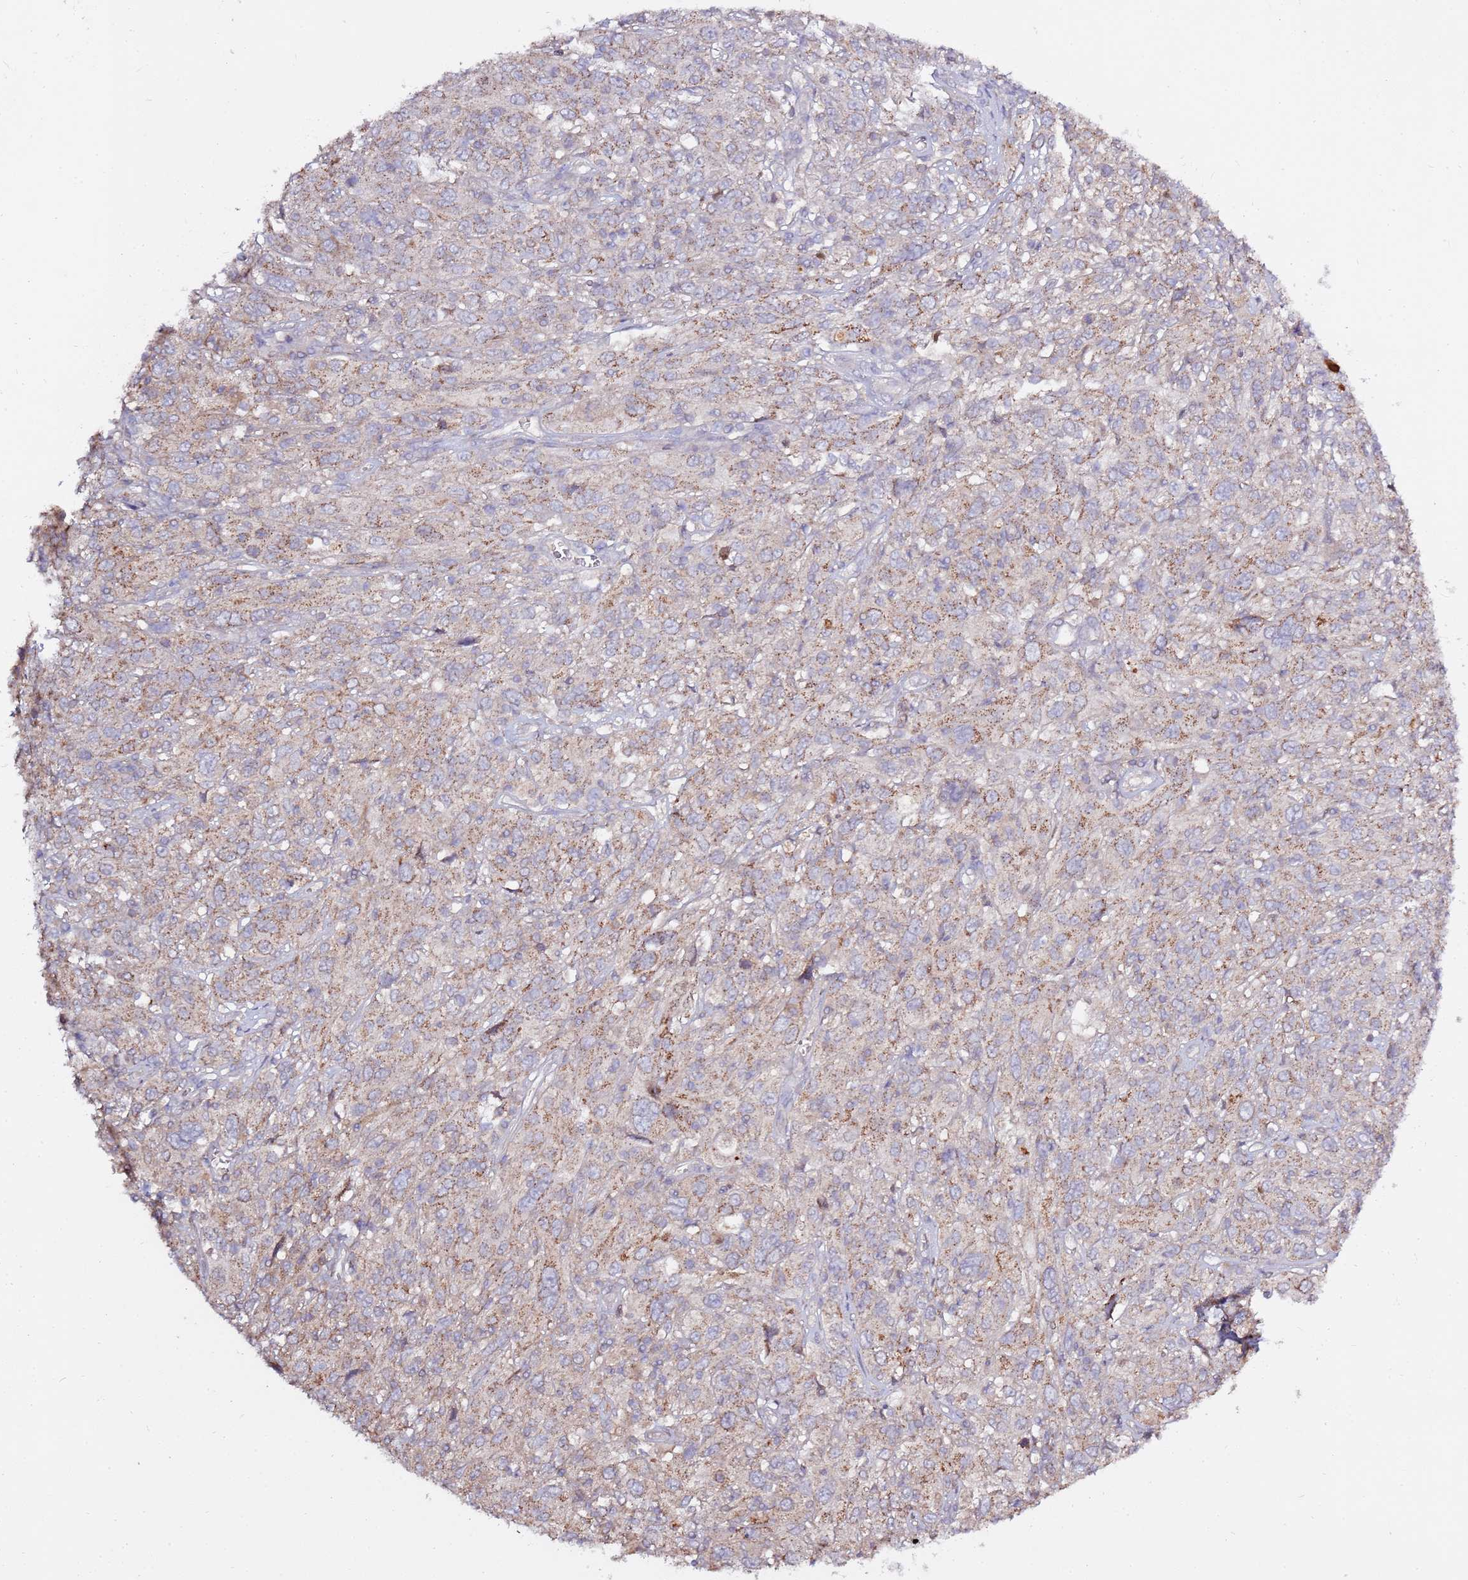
{"staining": {"intensity": "weak", "quantity": "25%-75%", "location": "cytoplasmic/membranous"}, "tissue": "cervical cancer", "cell_type": "Tumor cells", "image_type": "cancer", "snomed": [{"axis": "morphology", "description": "Squamous cell carcinoma, NOS"}, {"axis": "topography", "description": "Cervix"}], "caption": "There is low levels of weak cytoplasmic/membranous positivity in tumor cells of cervical cancer, as demonstrated by immunohistochemical staining (brown color).", "gene": "EVA1B", "patient": {"sex": "female", "age": 46}}